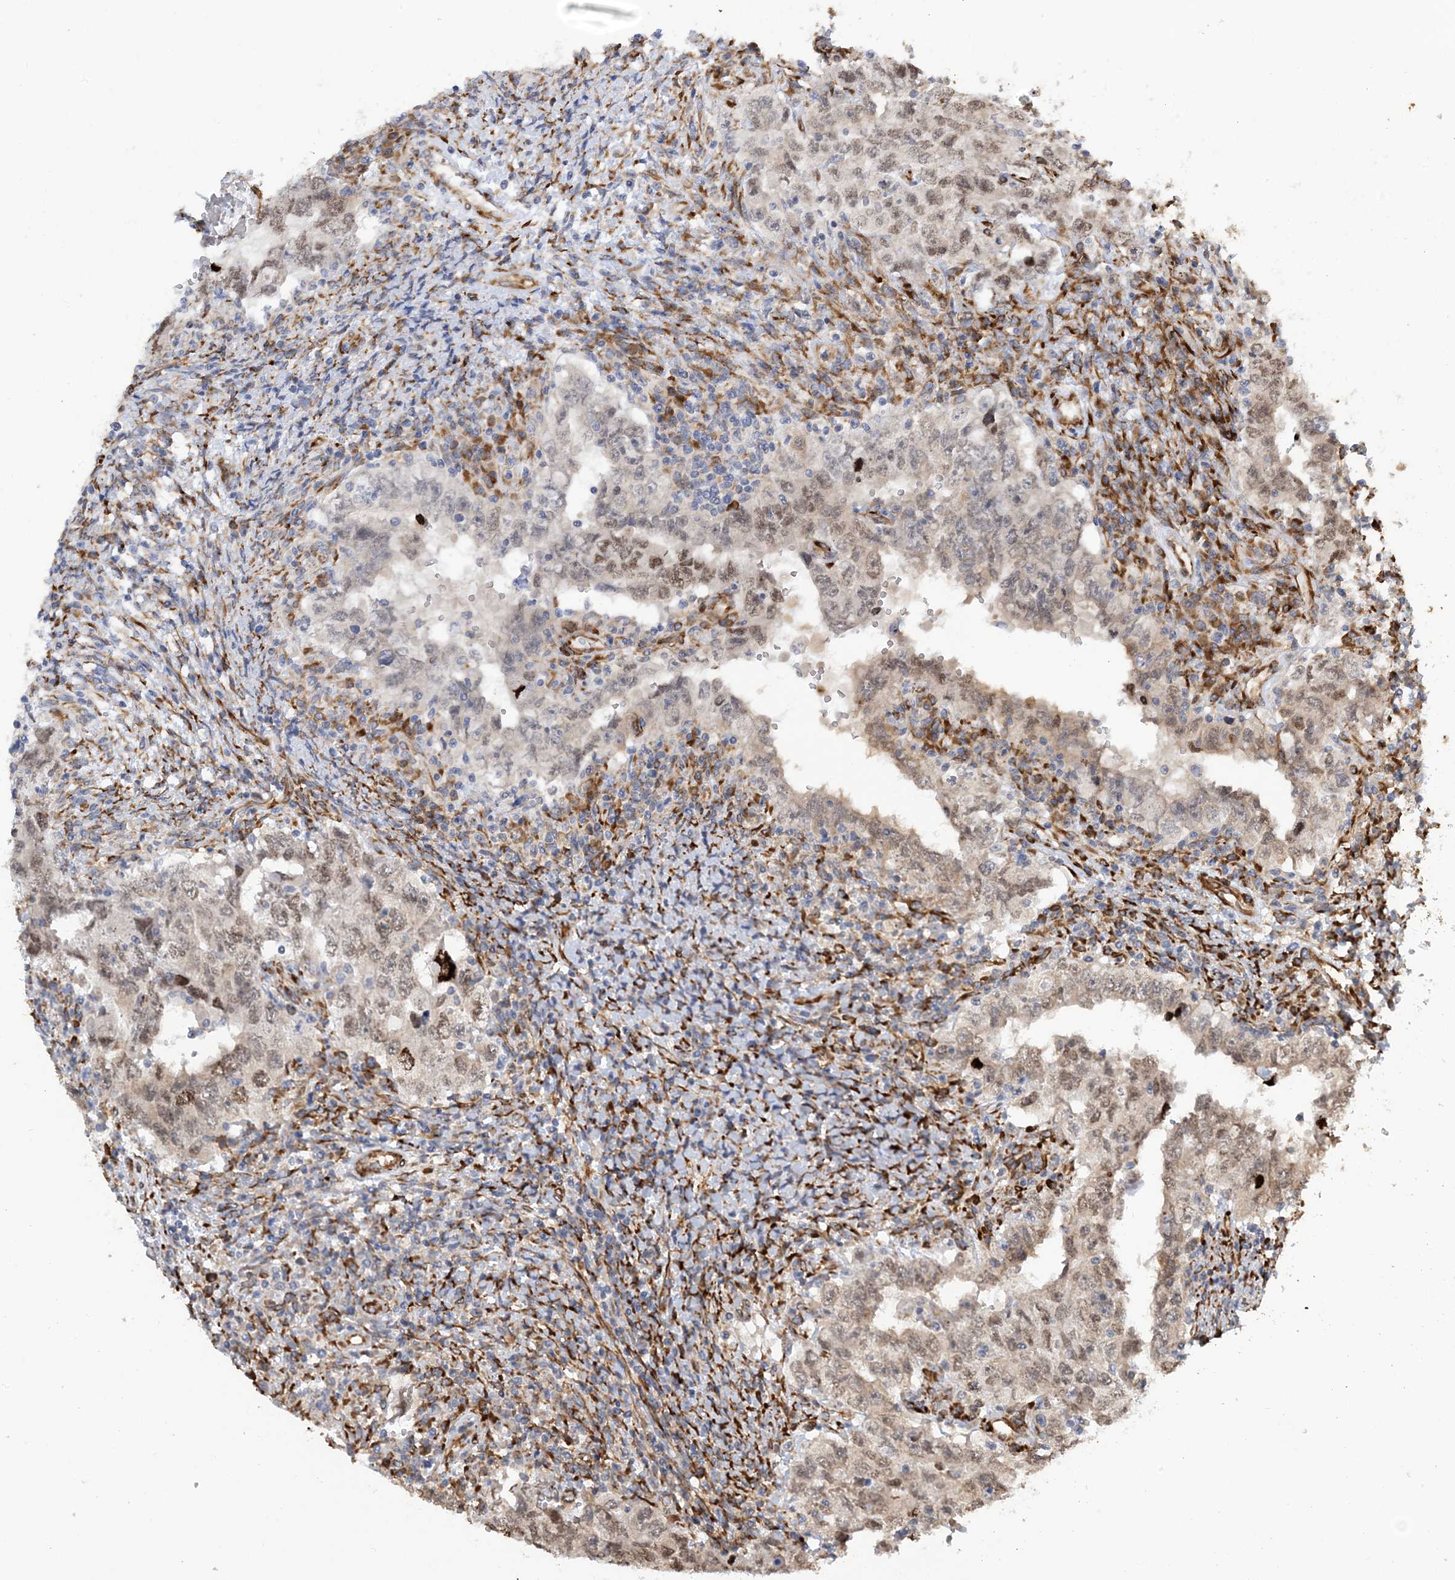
{"staining": {"intensity": "weak", "quantity": ">75%", "location": "nuclear"}, "tissue": "testis cancer", "cell_type": "Tumor cells", "image_type": "cancer", "snomed": [{"axis": "morphology", "description": "Carcinoma, Embryonal, NOS"}, {"axis": "topography", "description": "Testis"}], "caption": "DAB (3,3'-diaminobenzidine) immunohistochemical staining of human testis embryonal carcinoma exhibits weak nuclear protein staining in approximately >75% of tumor cells. (DAB (3,3'-diaminobenzidine) IHC, brown staining for protein, blue staining for nuclei).", "gene": "ZBTB45", "patient": {"sex": "male", "age": 26}}